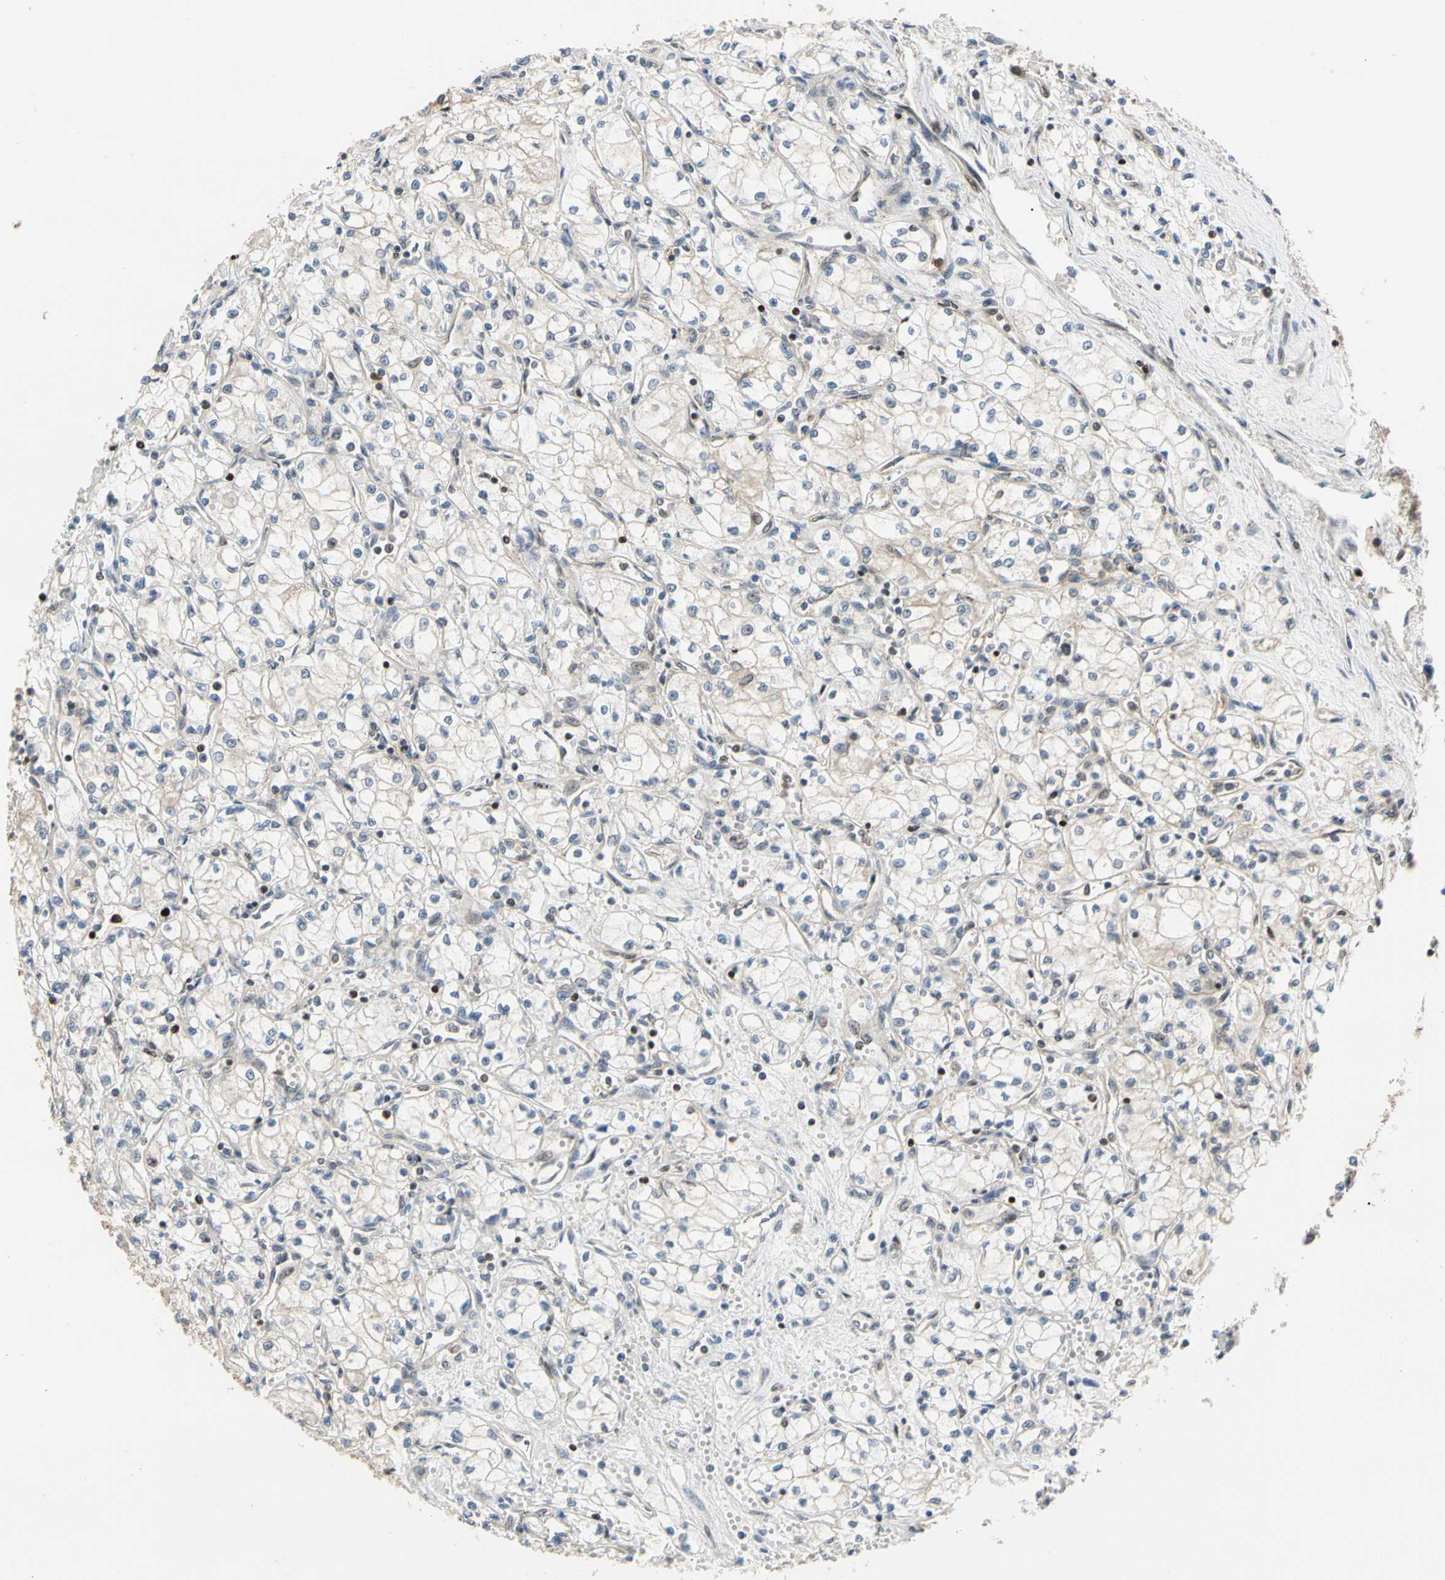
{"staining": {"intensity": "weak", "quantity": "<25%", "location": "cytoplasmic/membranous"}, "tissue": "renal cancer", "cell_type": "Tumor cells", "image_type": "cancer", "snomed": [{"axis": "morphology", "description": "Normal tissue, NOS"}, {"axis": "morphology", "description": "Adenocarcinoma, NOS"}, {"axis": "topography", "description": "Kidney"}], "caption": "Immunohistochemistry photomicrograph of human renal adenocarcinoma stained for a protein (brown), which displays no expression in tumor cells.", "gene": "IP6K2", "patient": {"sex": "male", "age": 59}}